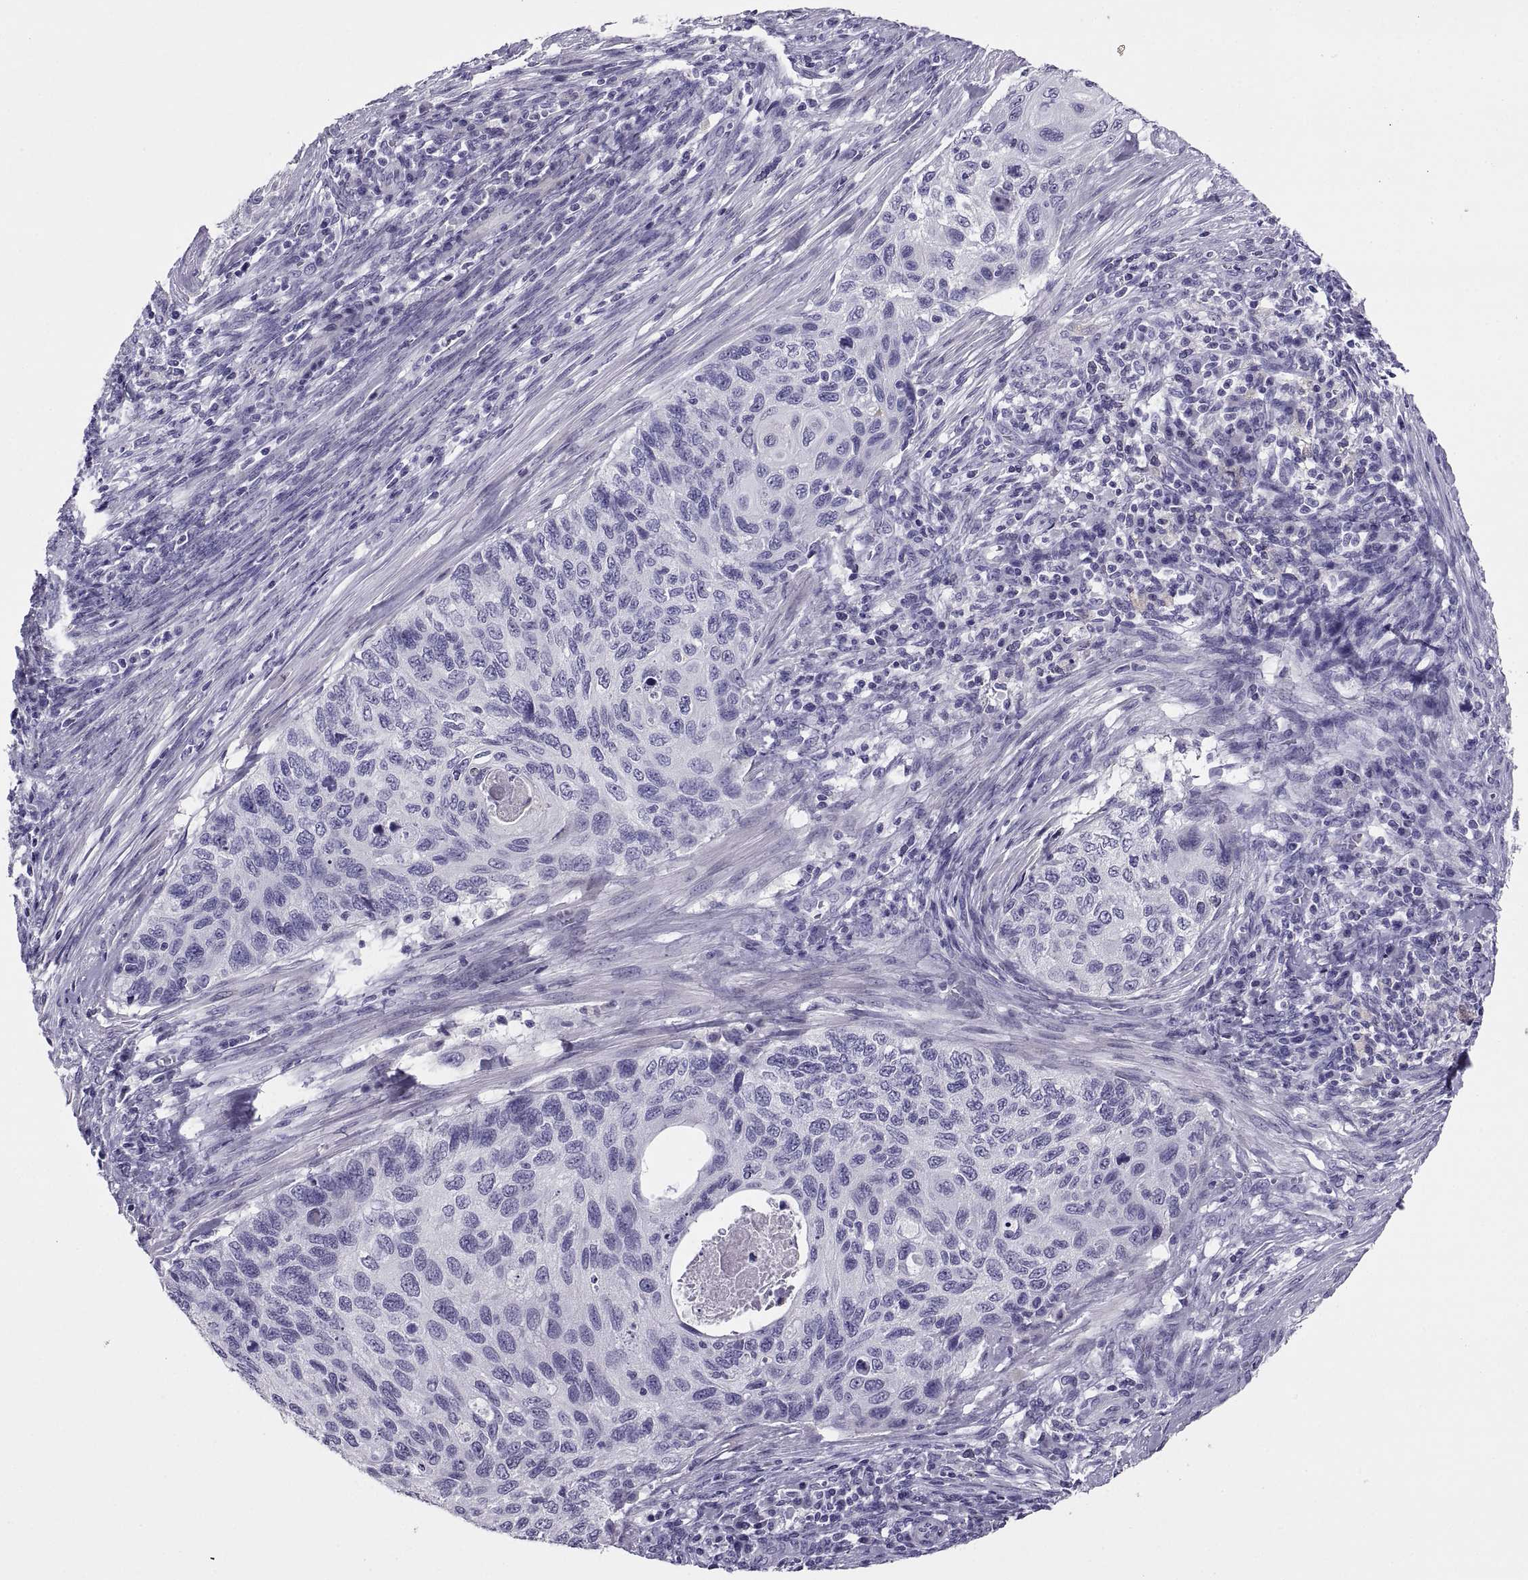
{"staining": {"intensity": "negative", "quantity": "none", "location": "none"}, "tissue": "cervical cancer", "cell_type": "Tumor cells", "image_type": "cancer", "snomed": [{"axis": "morphology", "description": "Squamous cell carcinoma, NOS"}, {"axis": "topography", "description": "Cervix"}], "caption": "Immunohistochemistry (IHC) image of cervical cancer (squamous cell carcinoma) stained for a protein (brown), which demonstrates no staining in tumor cells. The staining was performed using DAB (3,3'-diaminobenzidine) to visualize the protein expression in brown, while the nuclei were stained in blue with hematoxylin (Magnification: 20x).", "gene": "RGS20", "patient": {"sex": "female", "age": 70}}